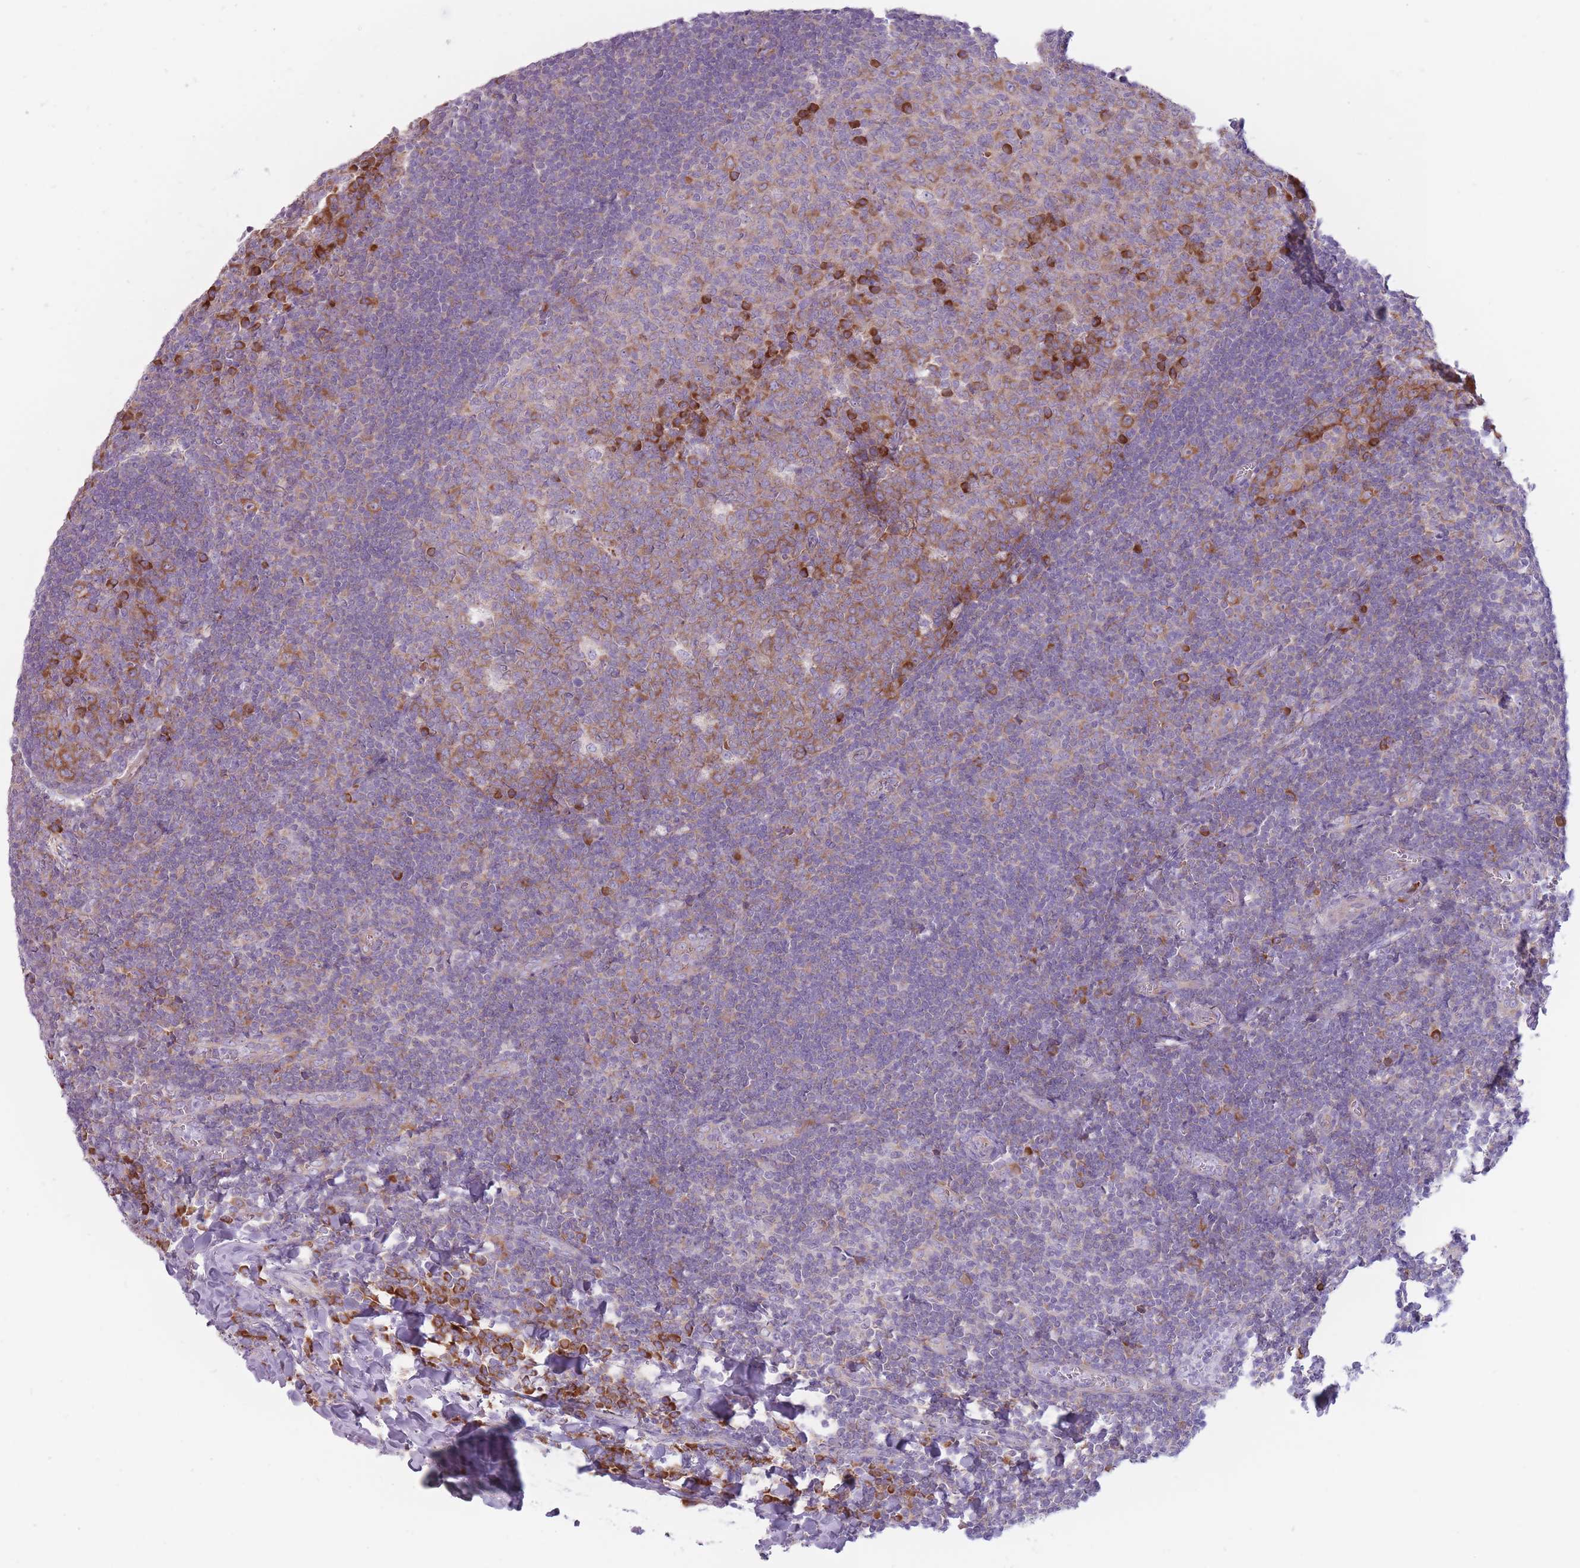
{"staining": {"intensity": "strong", "quantity": "<25%", "location": "cytoplasmic/membranous"}, "tissue": "tonsil", "cell_type": "Germinal center cells", "image_type": "normal", "snomed": [{"axis": "morphology", "description": "Normal tissue, NOS"}, {"axis": "topography", "description": "Tonsil"}], "caption": "The image shows immunohistochemical staining of normal tonsil. There is strong cytoplasmic/membranous expression is identified in approximately <25% of germinal center cells.", "gene": "RPL18", "patient": {"sex": "male", "age": 27}}